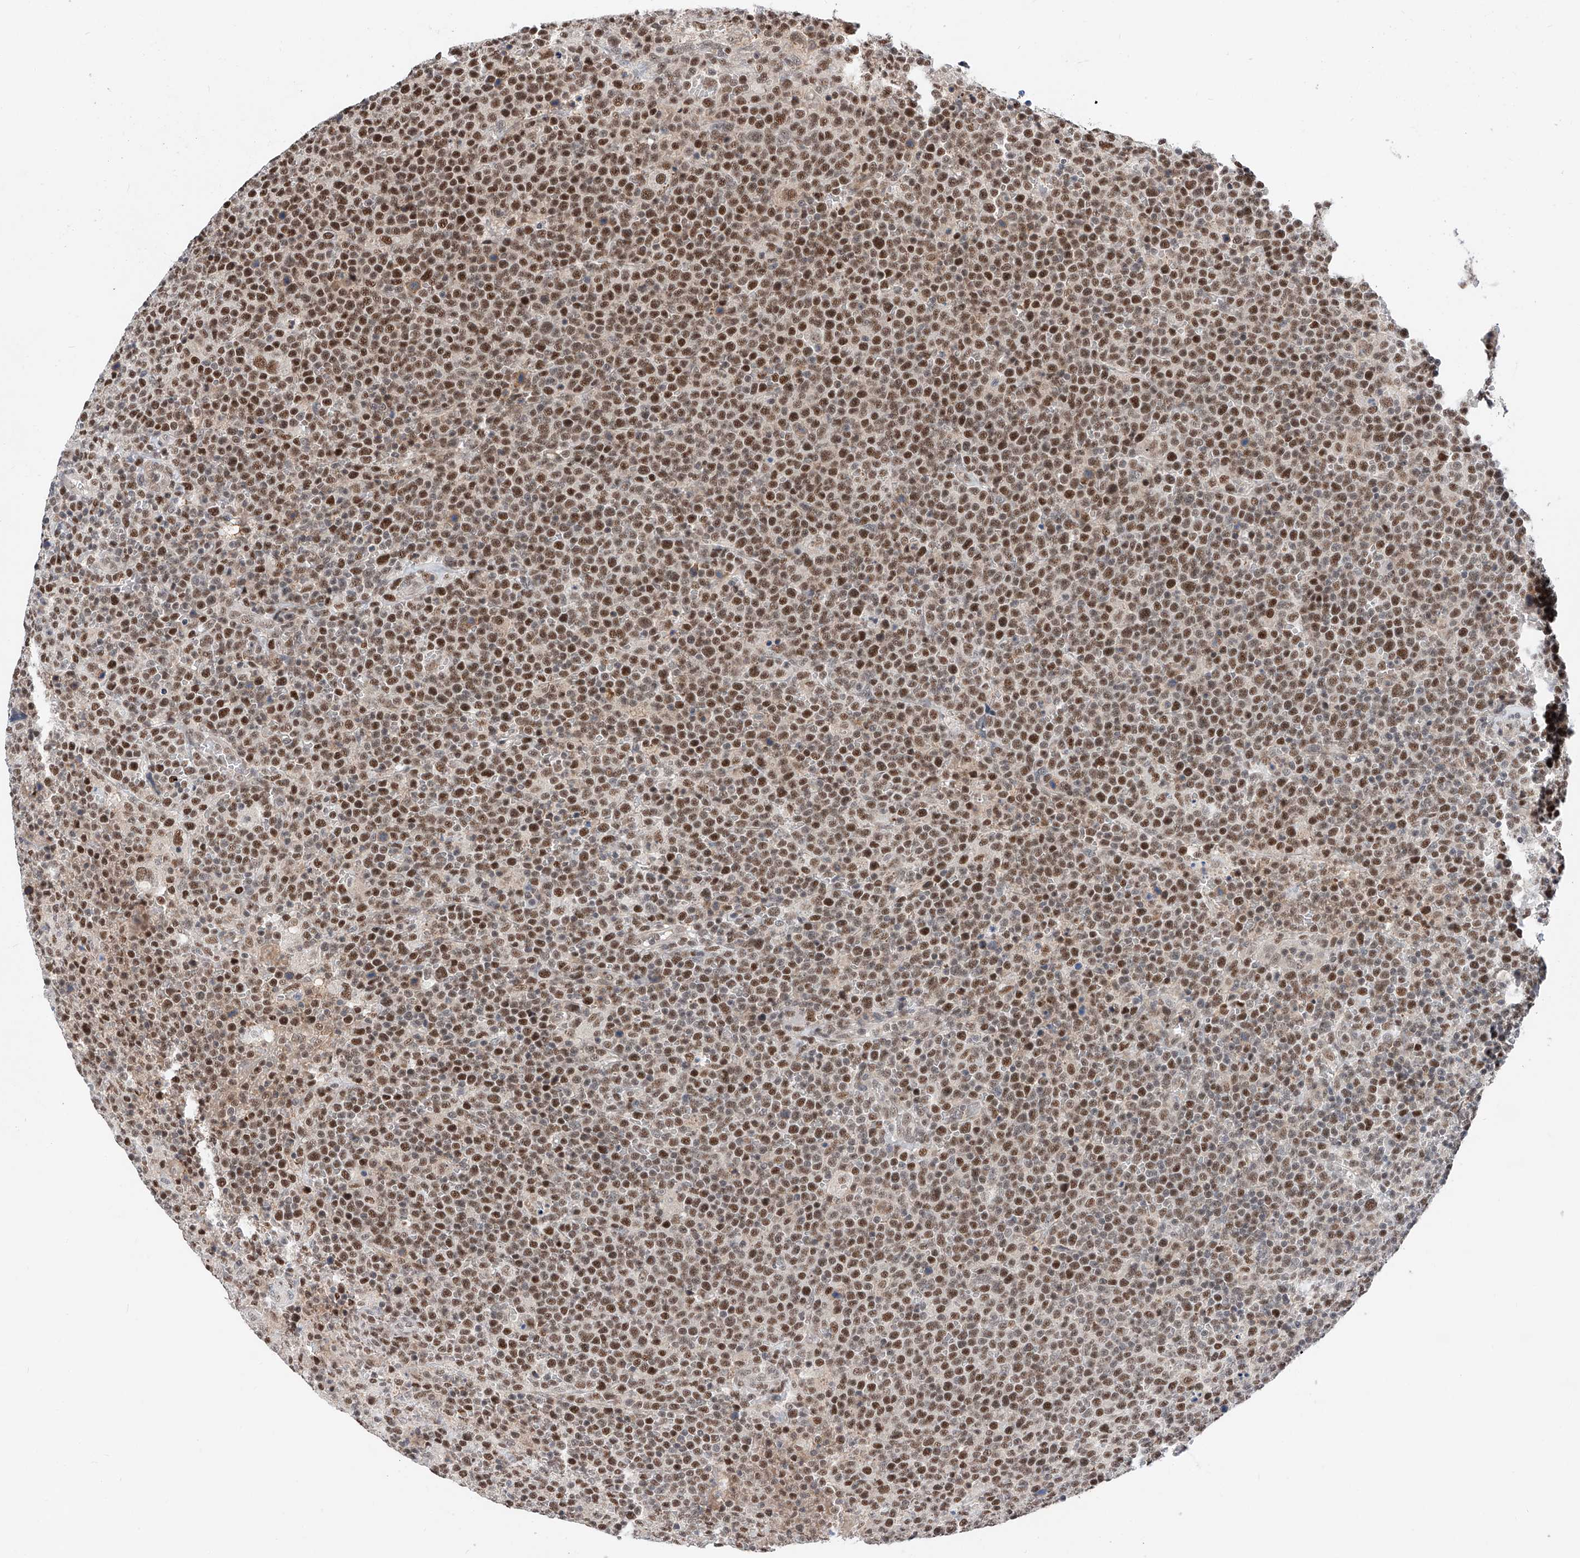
{"staining": {"intensity": "moderate", "quantity": ">75%", "location": "nuclear"}, "tissue": "lymphoma", "cell_type": "Tumor cells", "image_type": "cancer", "snomed": [{"axis": "morphology", "description": "Malignant lymphoma, non-Hodgkin's type, High grade"}, {"axis": "topography", "description": "Lymph node"}], "caption": "Protein staining by immunohistochemistry demonstrates moderate nuclear positivity in about >75% of tumor cells in malignant lymphoma, non-Hodgkin's type (high-grade). Nuclei are stained in blue.", "gene": "SNRNP200", "patient": {"sex": "male", "age": 61}}